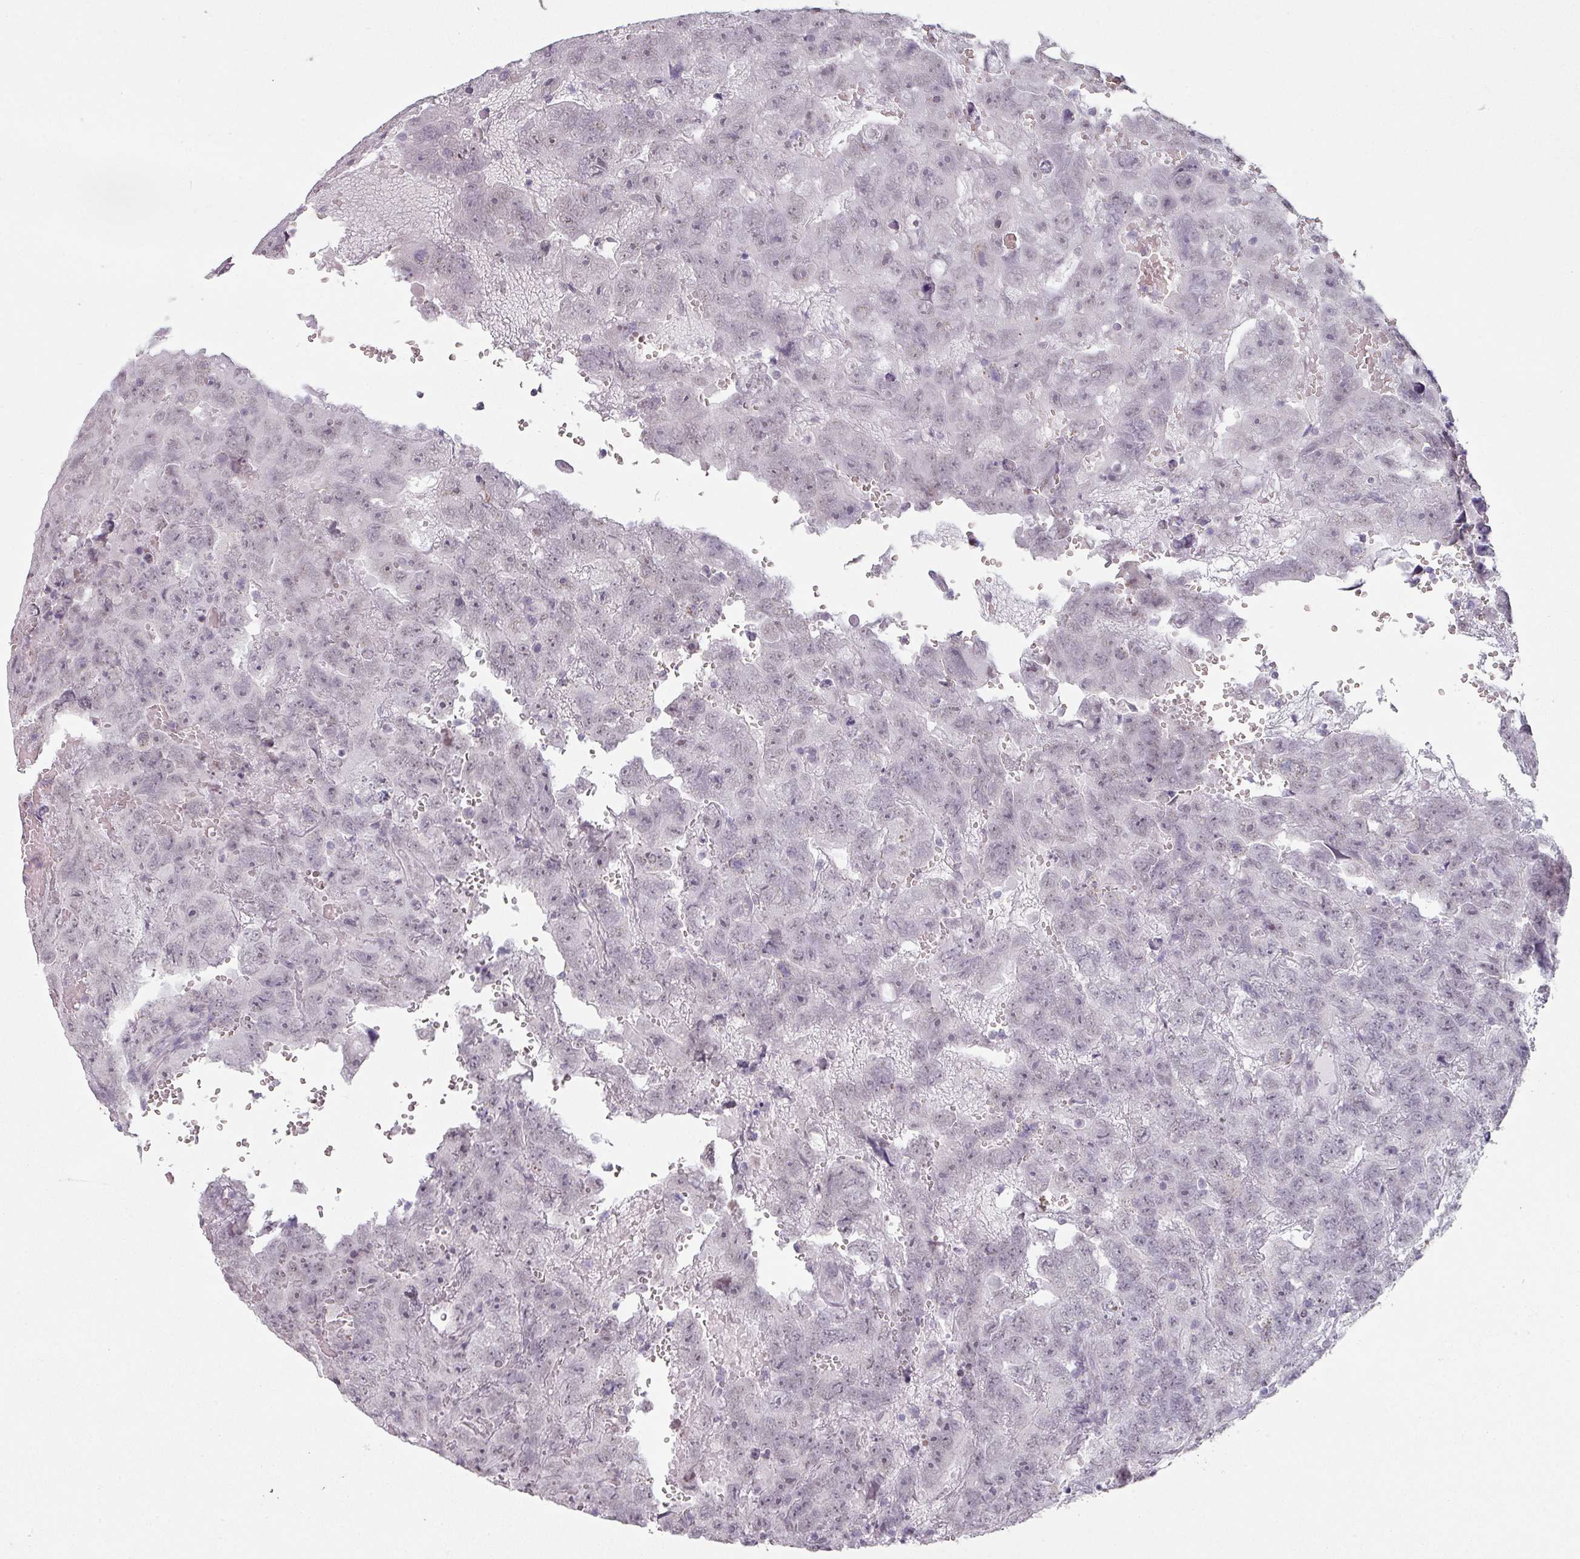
{"staining": {"intensity": "negative", "quantity": "none", "location": "none"}, "tissue": "testis cancer", "cell_type": "Tumor cells", "image_type": "cancer", "snomed": [{"axis": "morphology", "description": "Carcinoma, Embryonal, NOS"}, {"axis": "topography", "description": "Testis"}], "caption": "Embryonal carcinoma (testis) was stained to show a protein in brown. There is no significant staining in tumor cells.", "gene": "SPRR1A", "patient": {"sex": "male", "age": 45}}